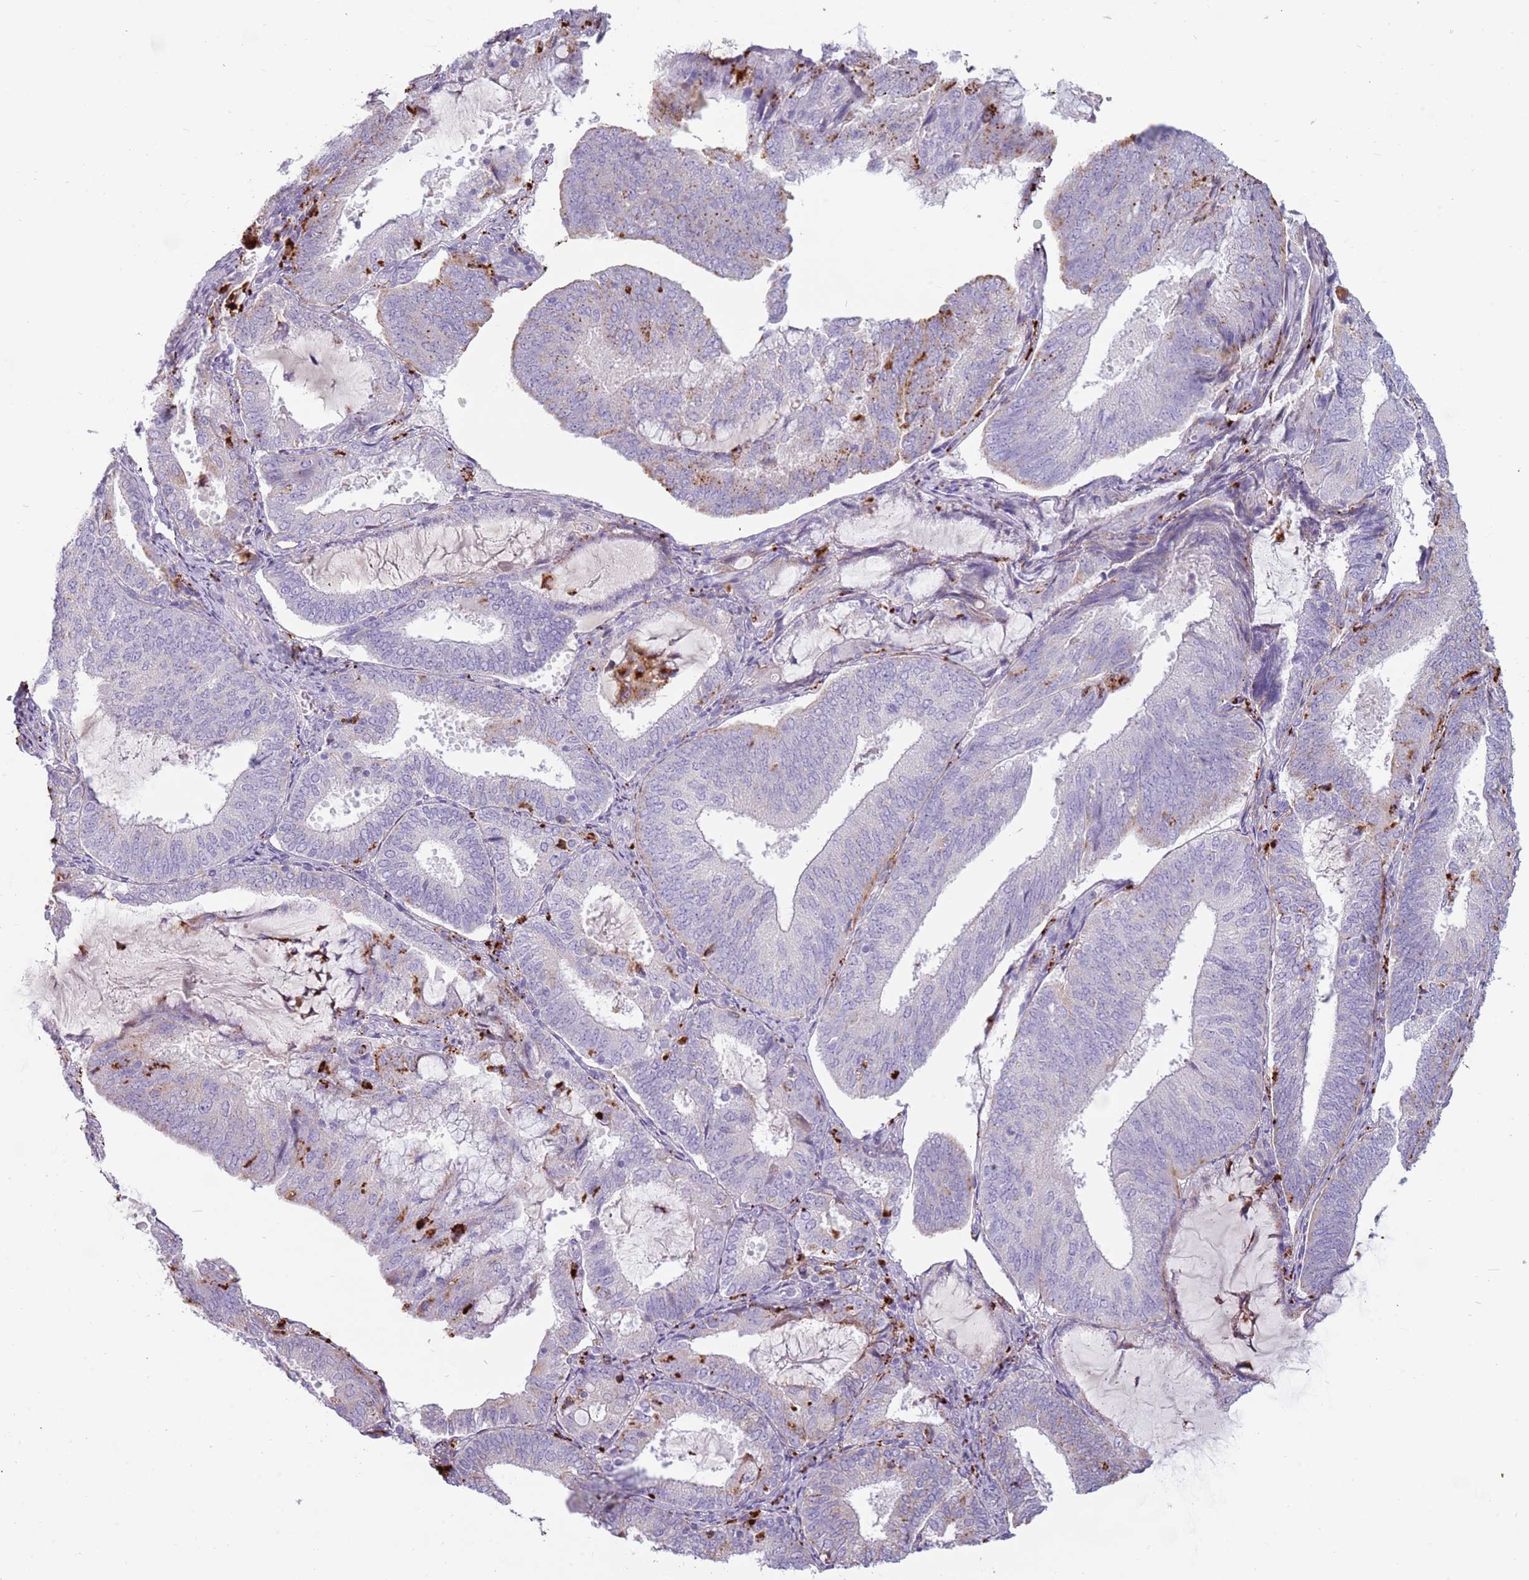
{"staining": {"intensity": "moderate", "quantity": "<25%", "location": "cytoplasmic/membranous"}, "tissue": "endometrial cancer", "cell_type": "Tumor cells", "image_type": "cancer", "snomed": [{"axis": "morphology", "description": "Adenocarcinoma, NOS"}, {"axis": "topography", "description": "Endometrium"}], "caption": "Immunohistochemistry (IHC) micrograph of neoplastic tissue: human endometrial adenocarcinoma stained using immunohistochemistry (IHC) reveals low levels of moderate protein expression localized specifically in the cytoplasmic/membranous of tumor cells, appearing as a cytoplasmic/membranous brown color.", "gene": "NWD2", "patient": {"sex": "female", "age": 81}}